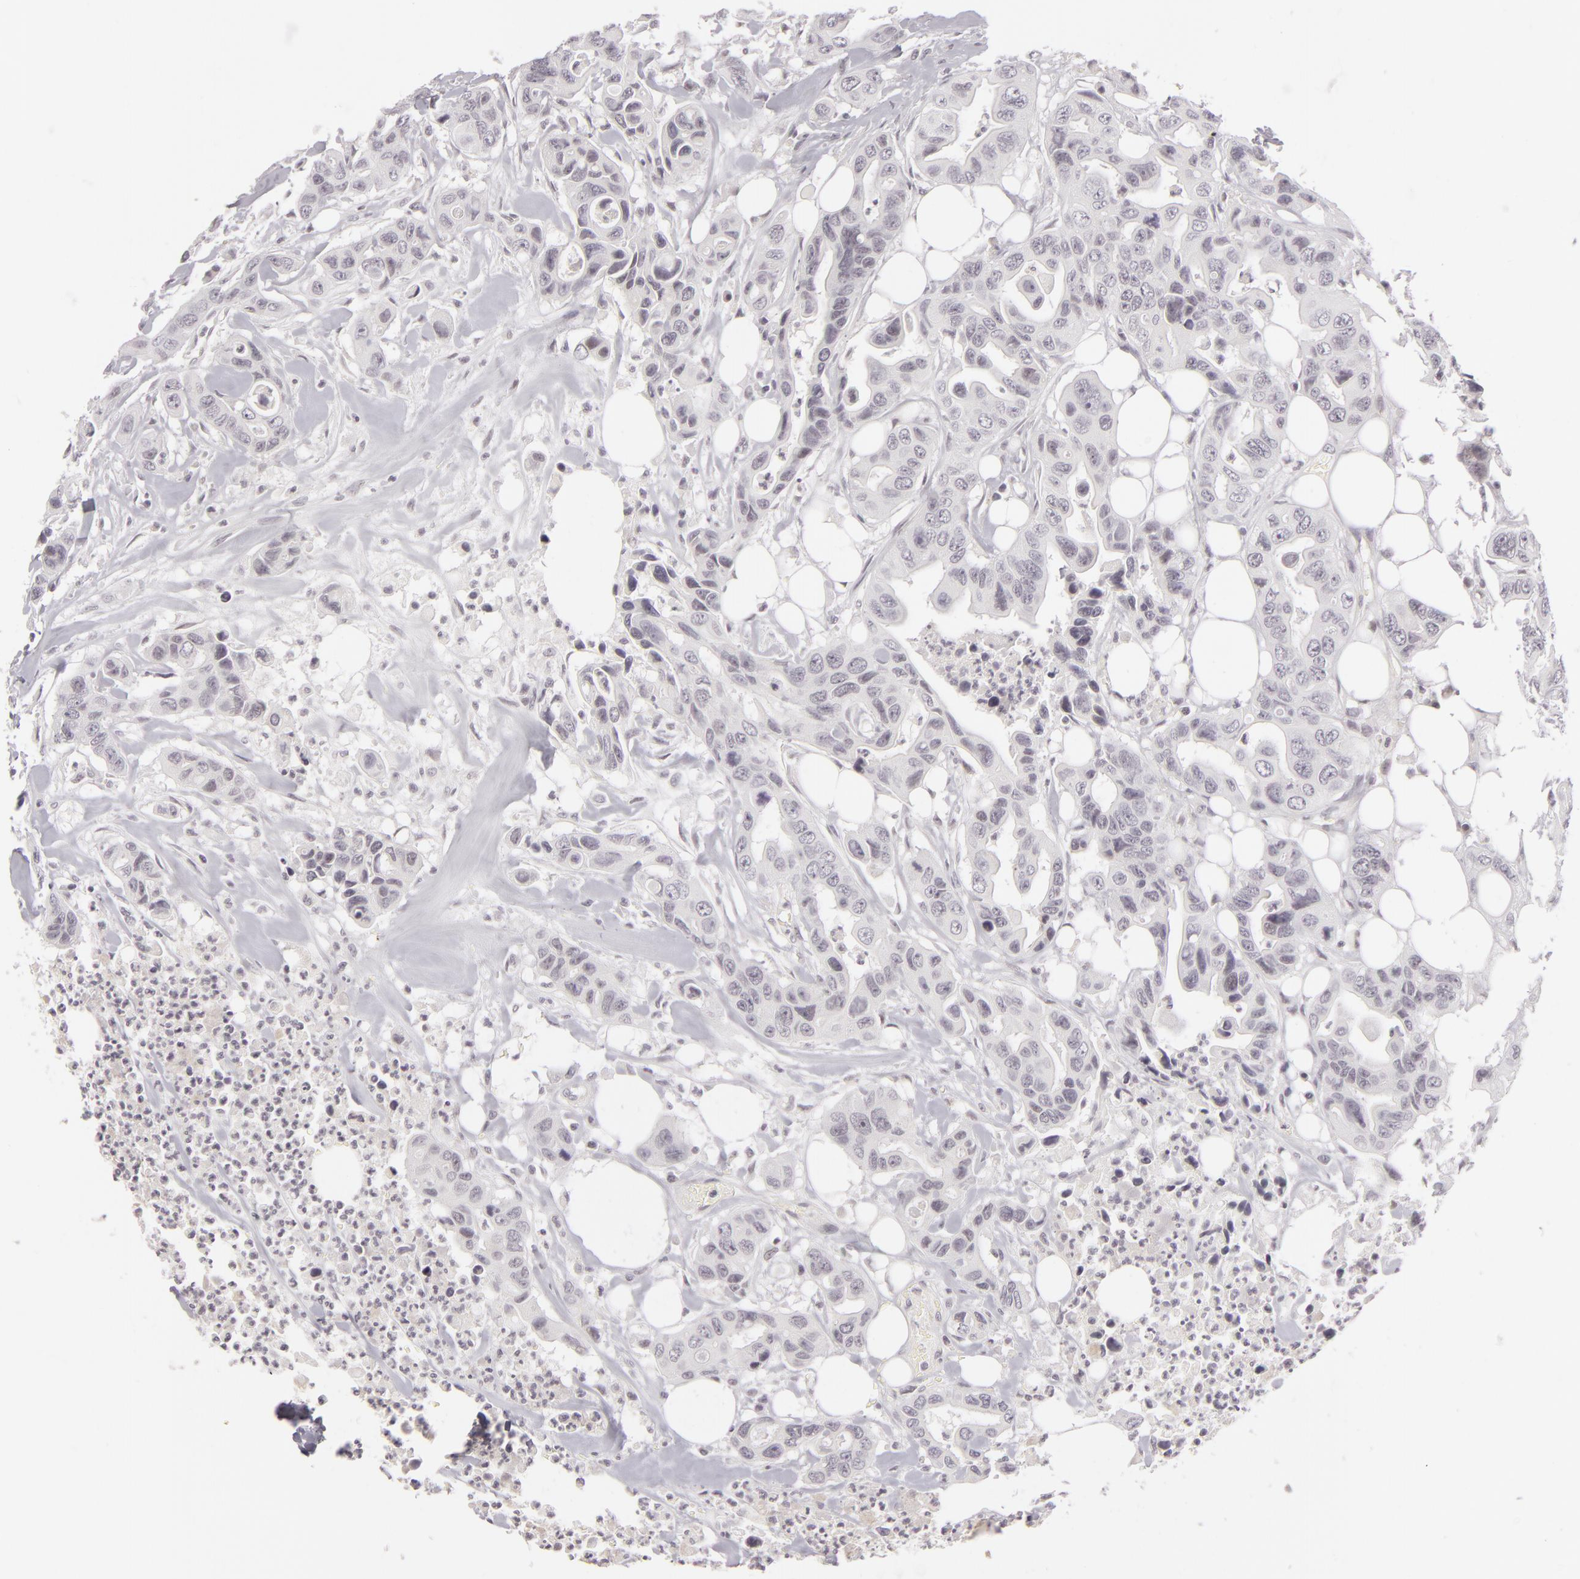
{"staining": {"intensity": "negative", "quantity": "none", "location": "none"}, "tissue": "colorectal cancer", "cell_type": "Tumor cells", "image_type": "cancer", "snomed": [{"axis": "morphology", "description": "Adenocarcinoma, NOS"}, {"axis": "topography", "description": "Colon"}], "caption": "Micrograph shows no protein positivity in tumor cells of adenocarcinoma (colorectal) tissue.", "gene": "SIX1", "patient": {"sex": "female", "age": 70}}